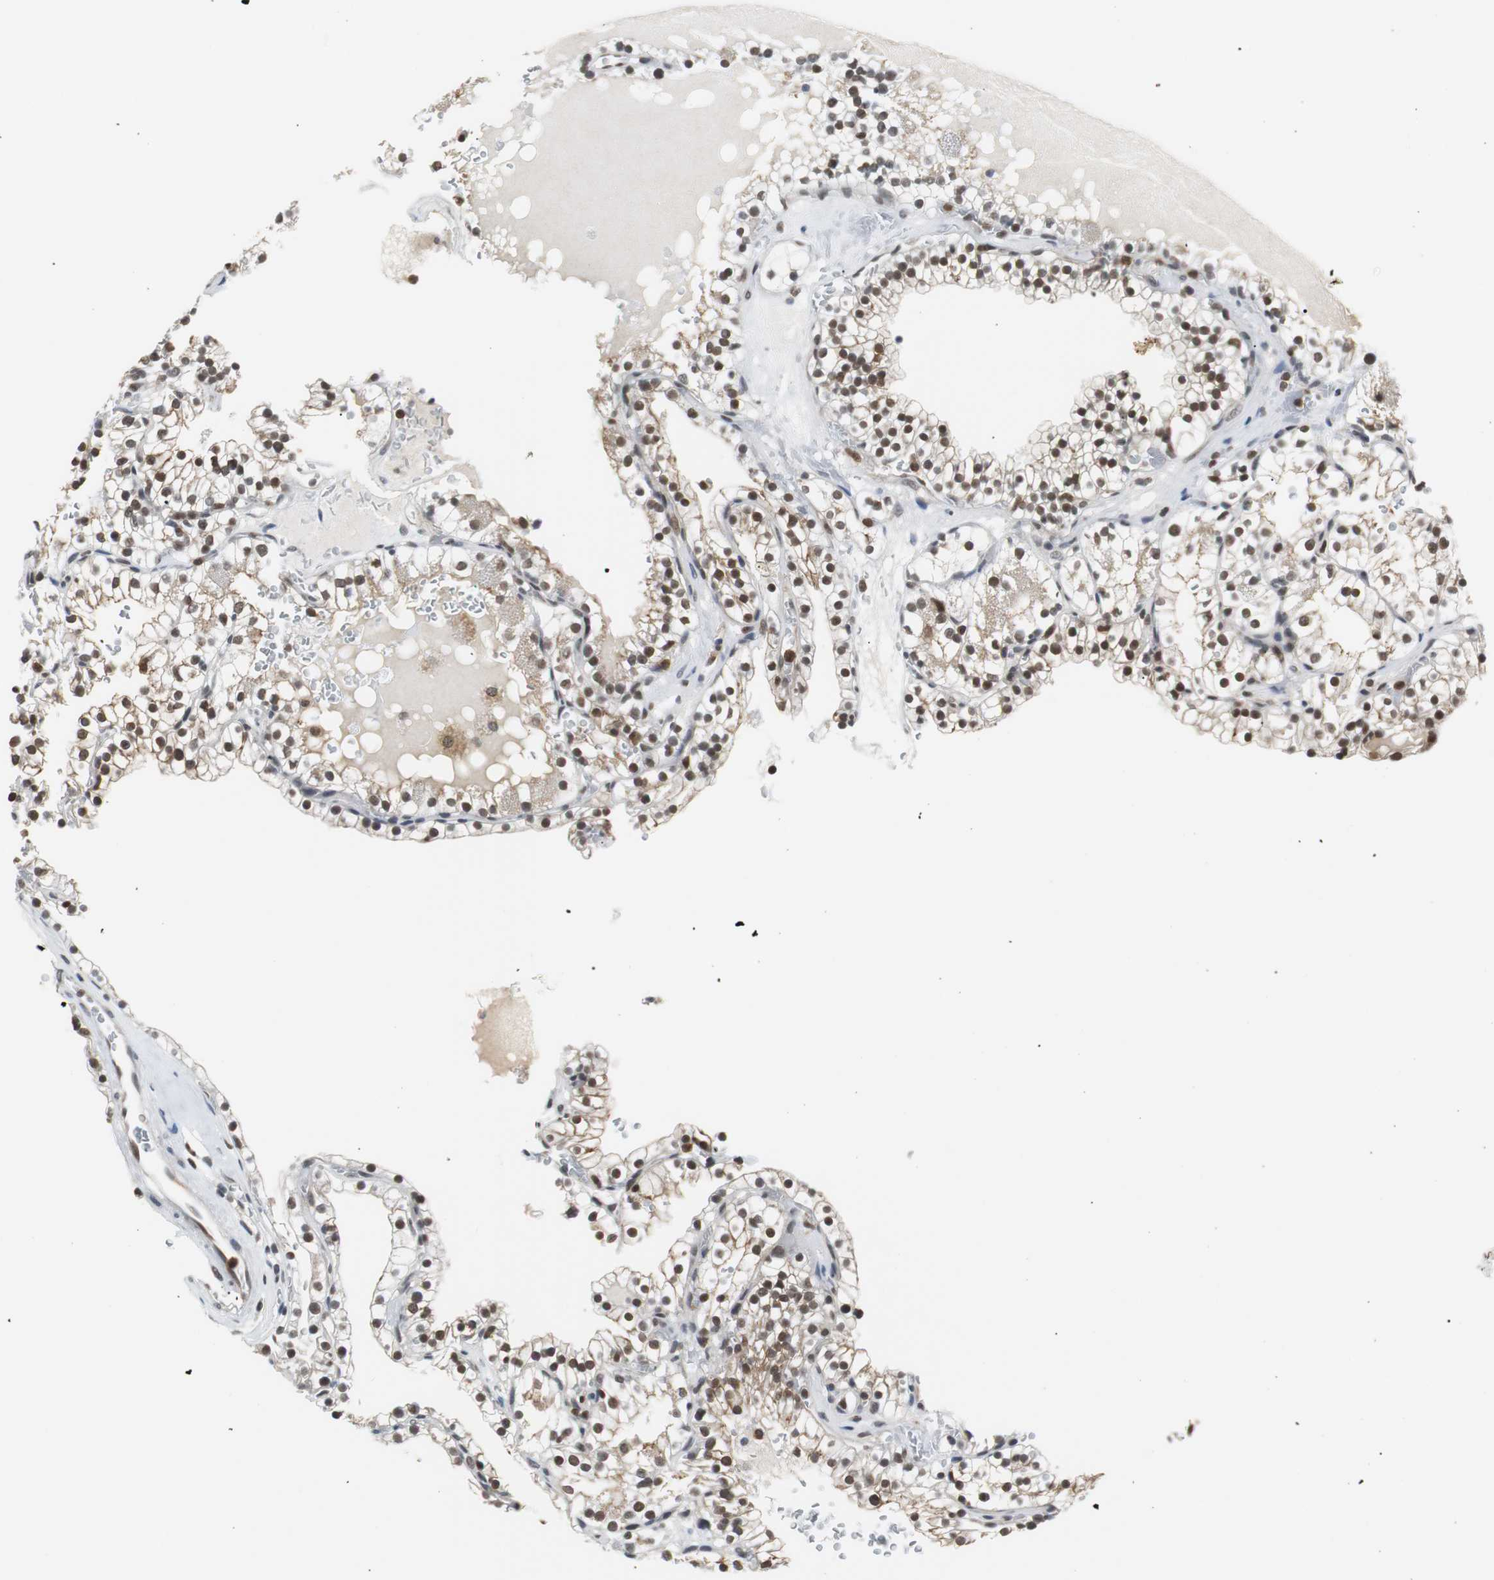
{"staining": {"intensity": "strong", "quantity": ">75%", "location": "cytoplasmic/membranous,nuclear"}, "tissue": "renal cancer", "cell_type": "Tumor cells", "image_type": "cancer", "snomed": [{"axis": "morphology", "description": "Adenocarcinoma, NOS"}, {"axis": "topography", "description": "Kidney"}], "caption": "Immunohistochemistry (IHC) of human adenocarcinoma (renal) exhibits high levels of strong cytoplasmic/membranous and nuclear expression in approximately >75% of tumor cells. (brown staining indicates protein expression, while blue staining denotes nuclei).", "gene": "SIRT1", "patient": {"sex": "female", "age": 41}}